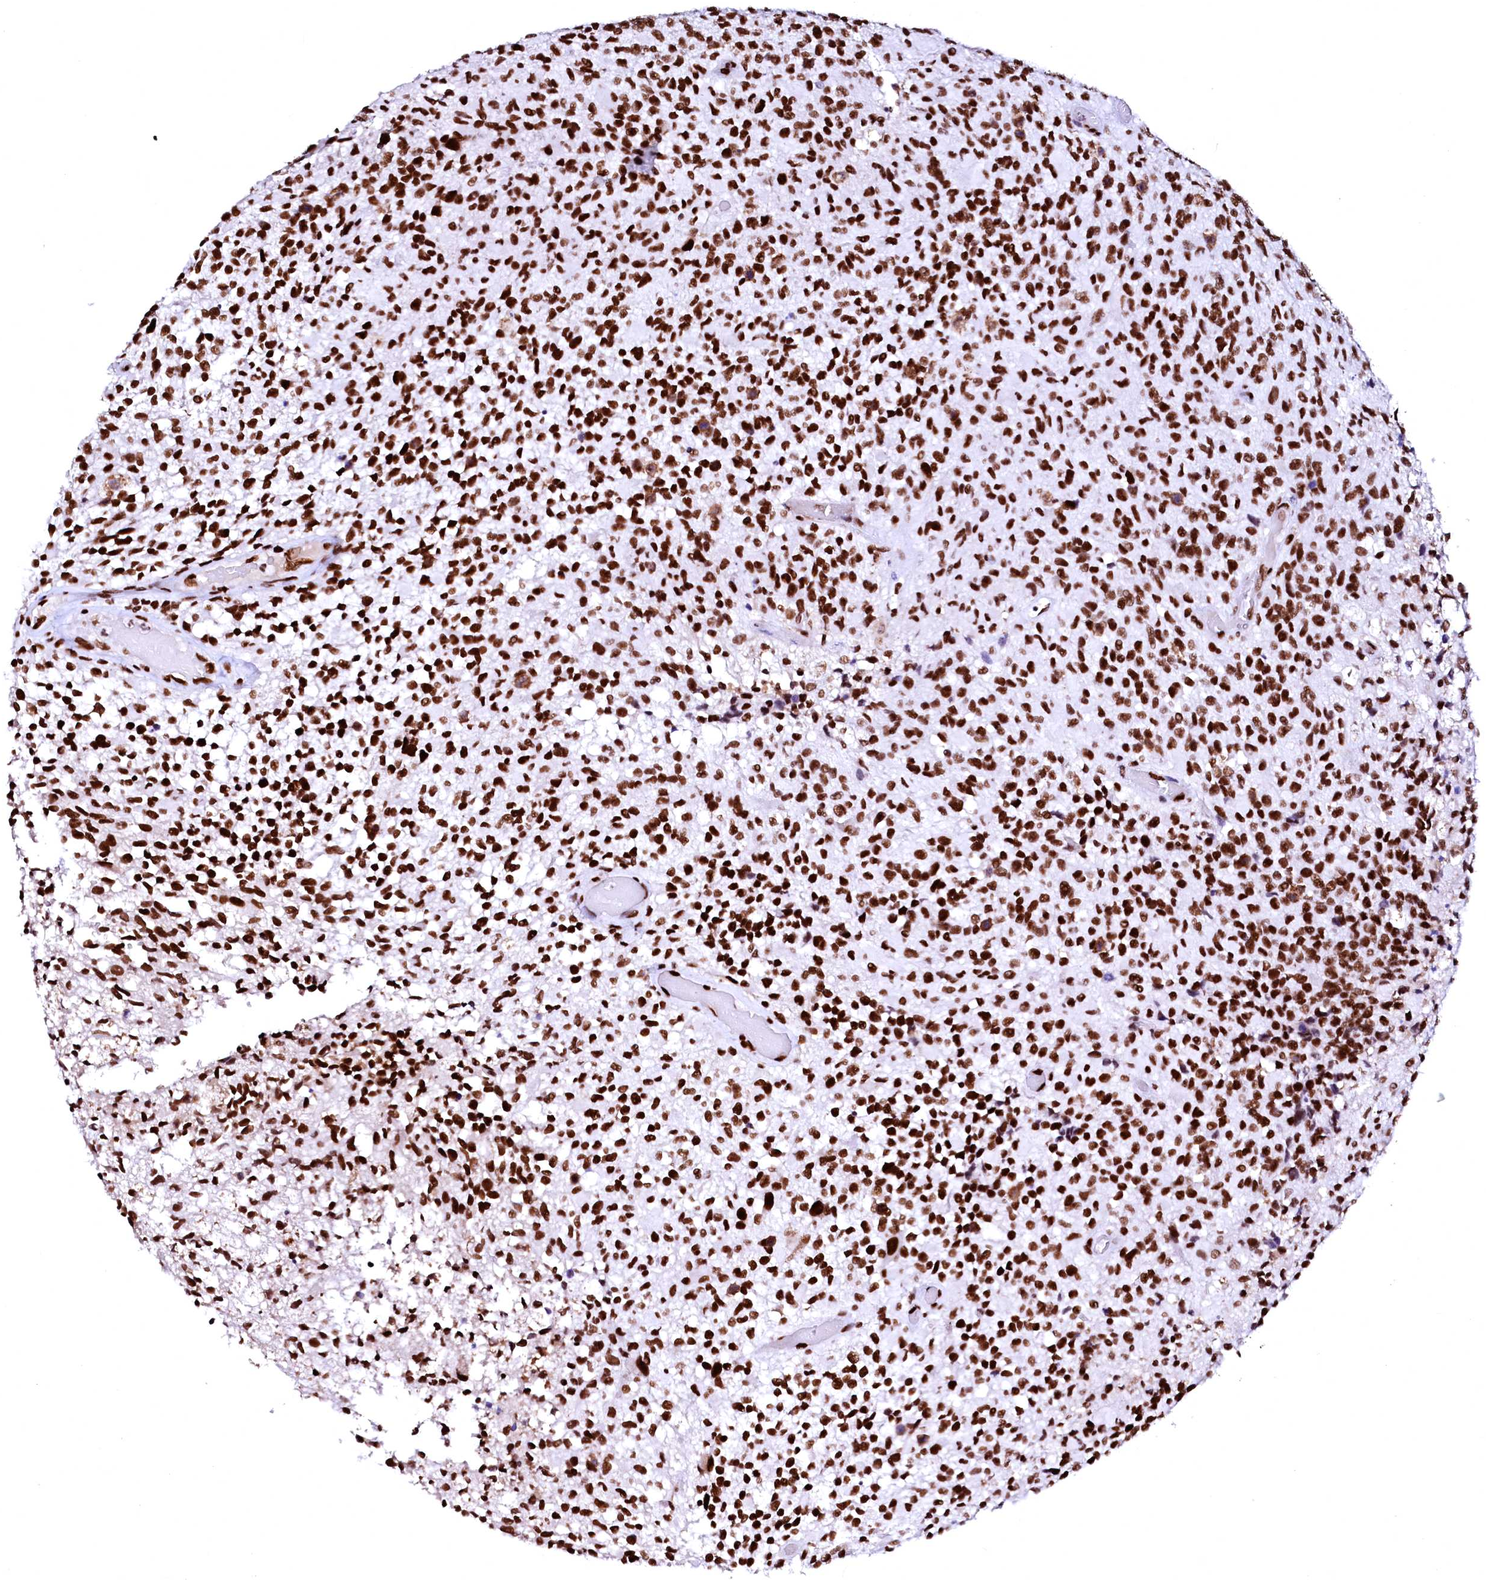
{"staining": {"intensity": "strong", "quantity": ">75%", "location": "nuclear"}, "tissue": "glioma", "cell_type": "Tumor cells", "image_type": "cancer", "snomed": [{"axis": "morphology", "description": "Glioma, malignant, High grade"}, {"axis": "morphology", "description": "Glioblastoma, NOS"}, {"axis": "topography", "description": "Brain"}], "caption": "Immunohistochemistry (DAB (3,3'-diaminobenzidine)) staining of human glioma reveals strong nuclear protein expression in about >75% of tumor cells. (DAB IHC with brightfield microscopy, high magnification).", "gene": "CPSF6", "patient": {"sex": "male", "age": 60}}